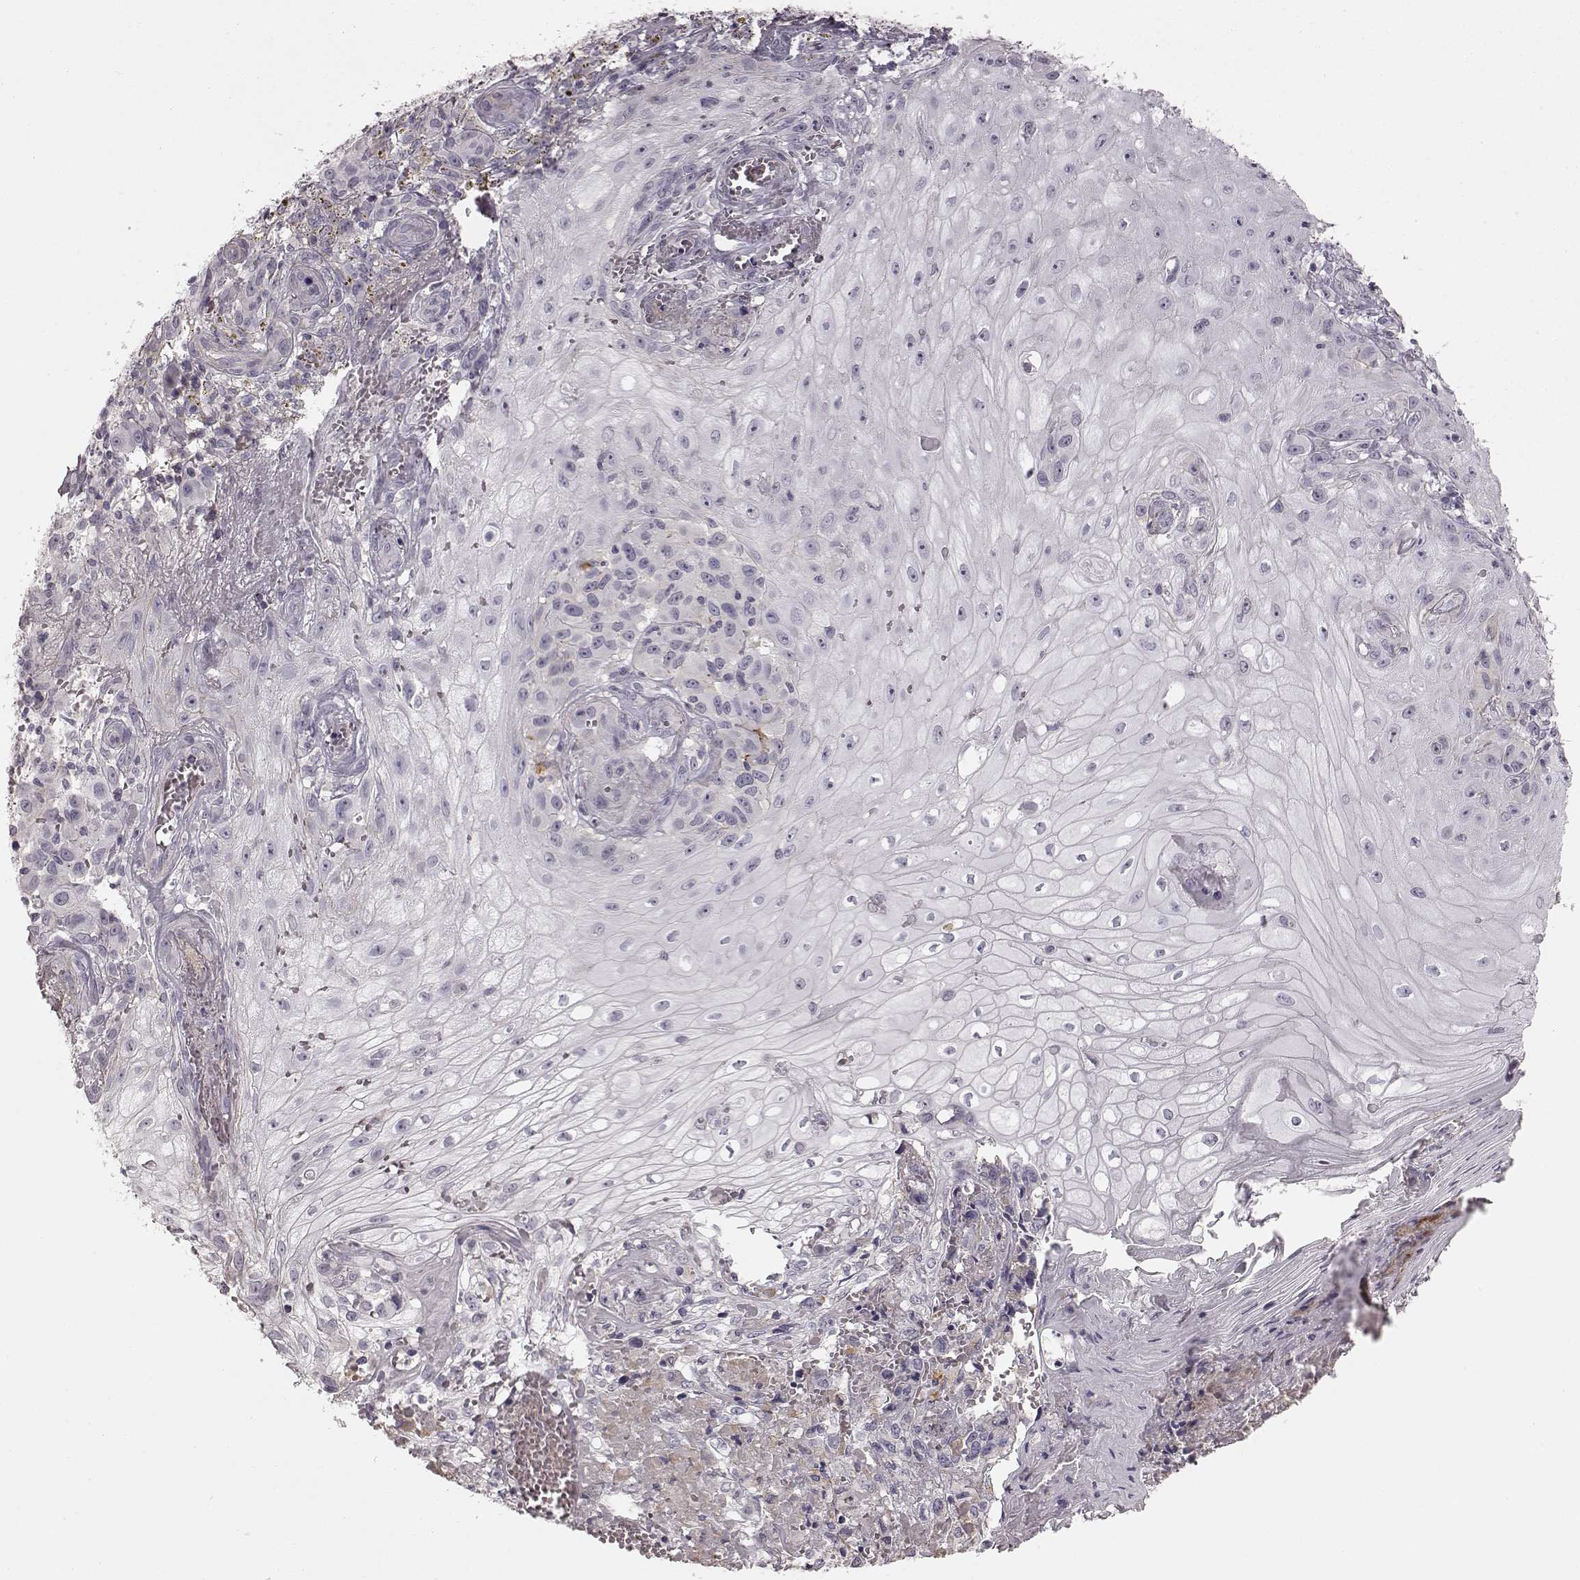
{"staining": {"intensity": "negative", "quantity": "none", "location": "none"}, "tissue": "melanoma", "cell_type": "Tumor cells", "image_type": "cancer", "snomed": [{"axis": "morphology", "description": "Malignant melanoma, NOS"}, {"axis": "topography", "description": "Skin"}], "caption": "Immunohistochemical staining of melanoma demonstrates no significant expression in tumor cells.", "gene": "PRLHR", "patient": {"sex": "female", "age": 53}}